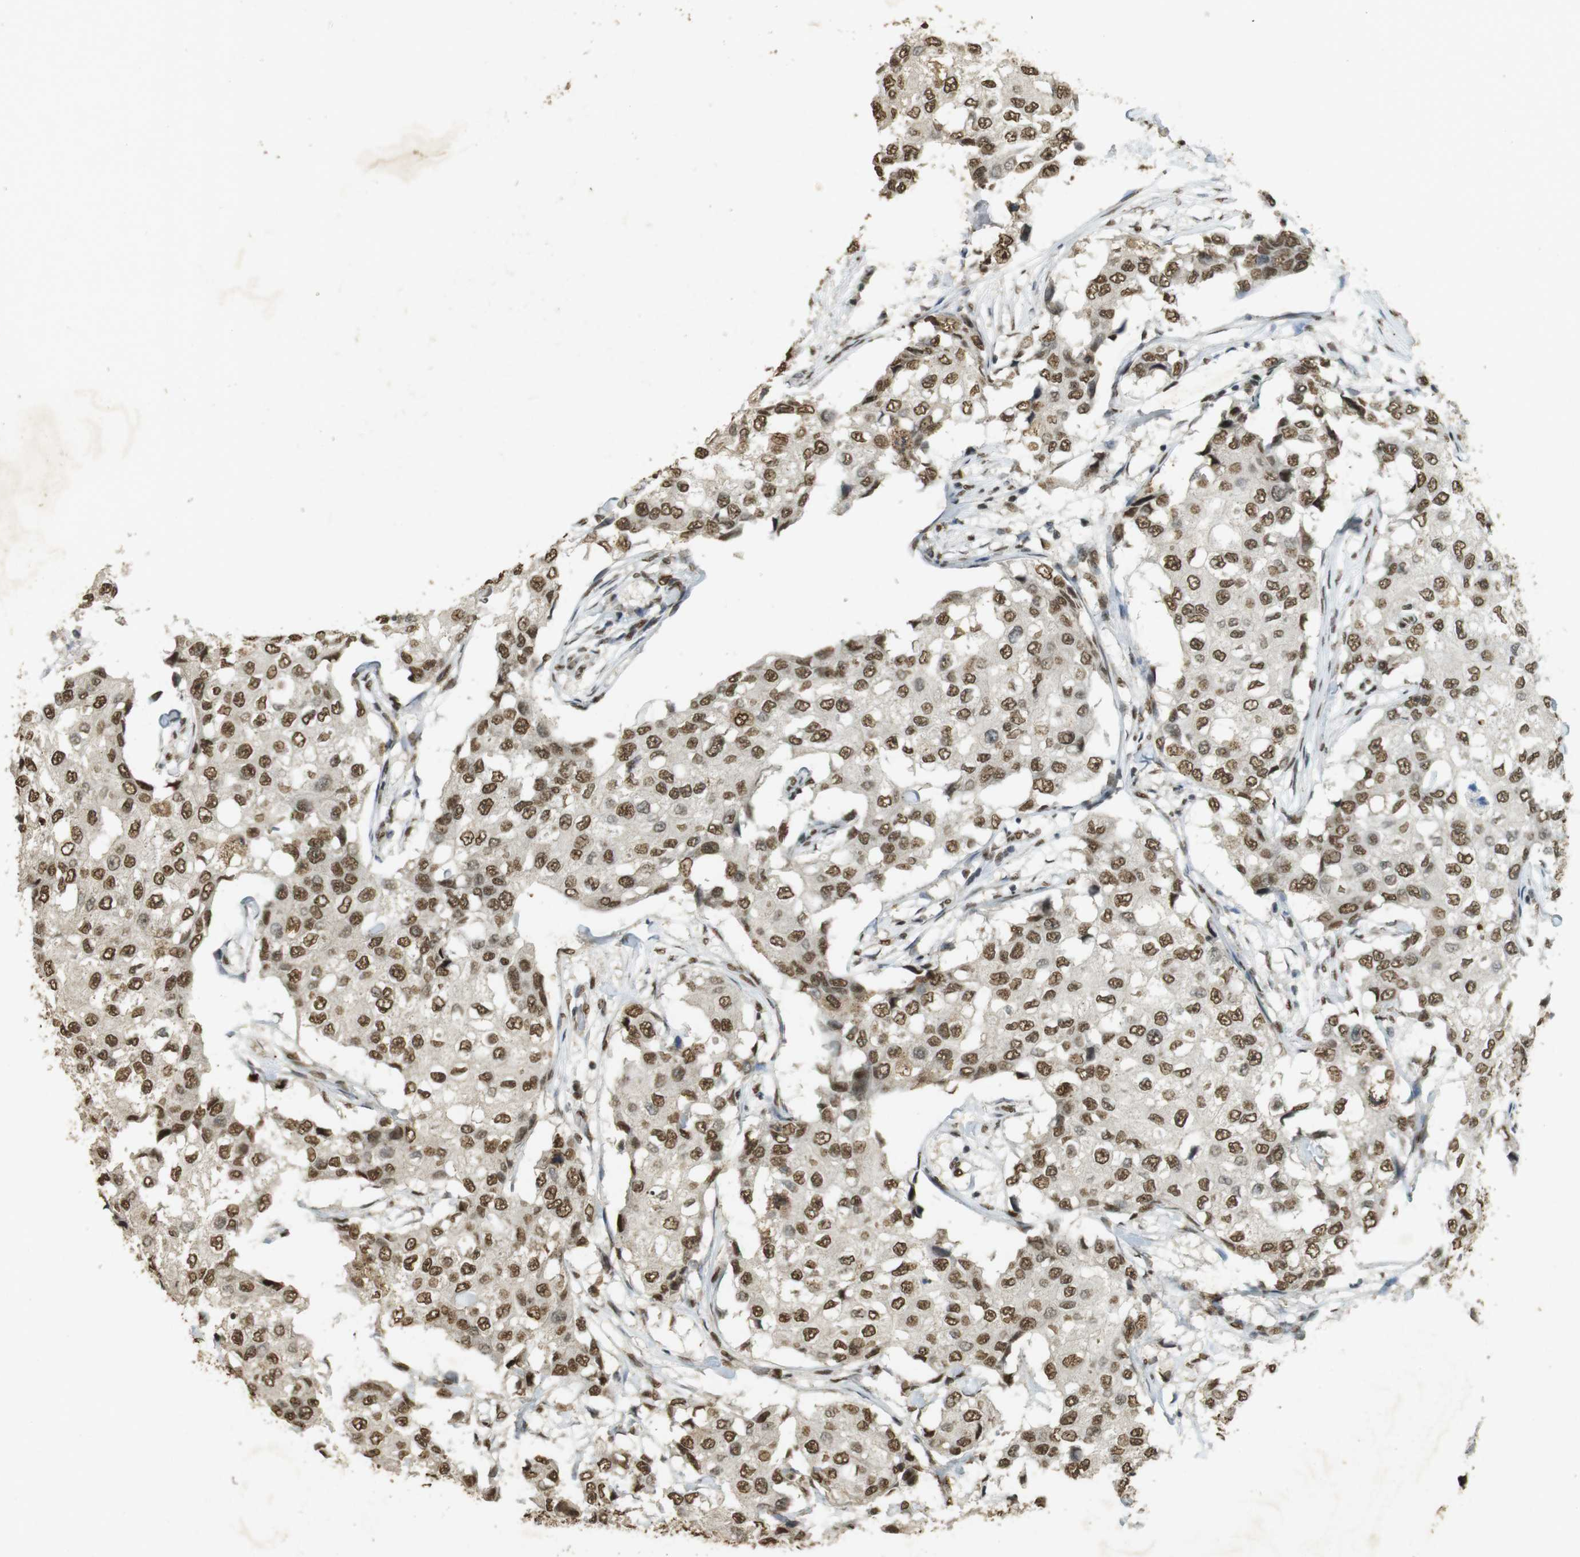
{"staining": {"intensity": "moderate", "quantity": ">75%", "location": "nuclear"}, "tissue": "breast cancer", "cell_type": "Tumor cells", "image_type": "cancer", "snomed": [{"axis": "morphology", "description": "Duct carcinoma"}, {"axis": "topography", "description": "Breast"}], "caption": "A high-resolution micrograph shows IHC staining of breast intraductal carcinoma, which reveals moderate nuclear positivity in approximately >75% of tumor cells.", "gene": "GATA4", "patient": {"sex": "female", "age": 27}}